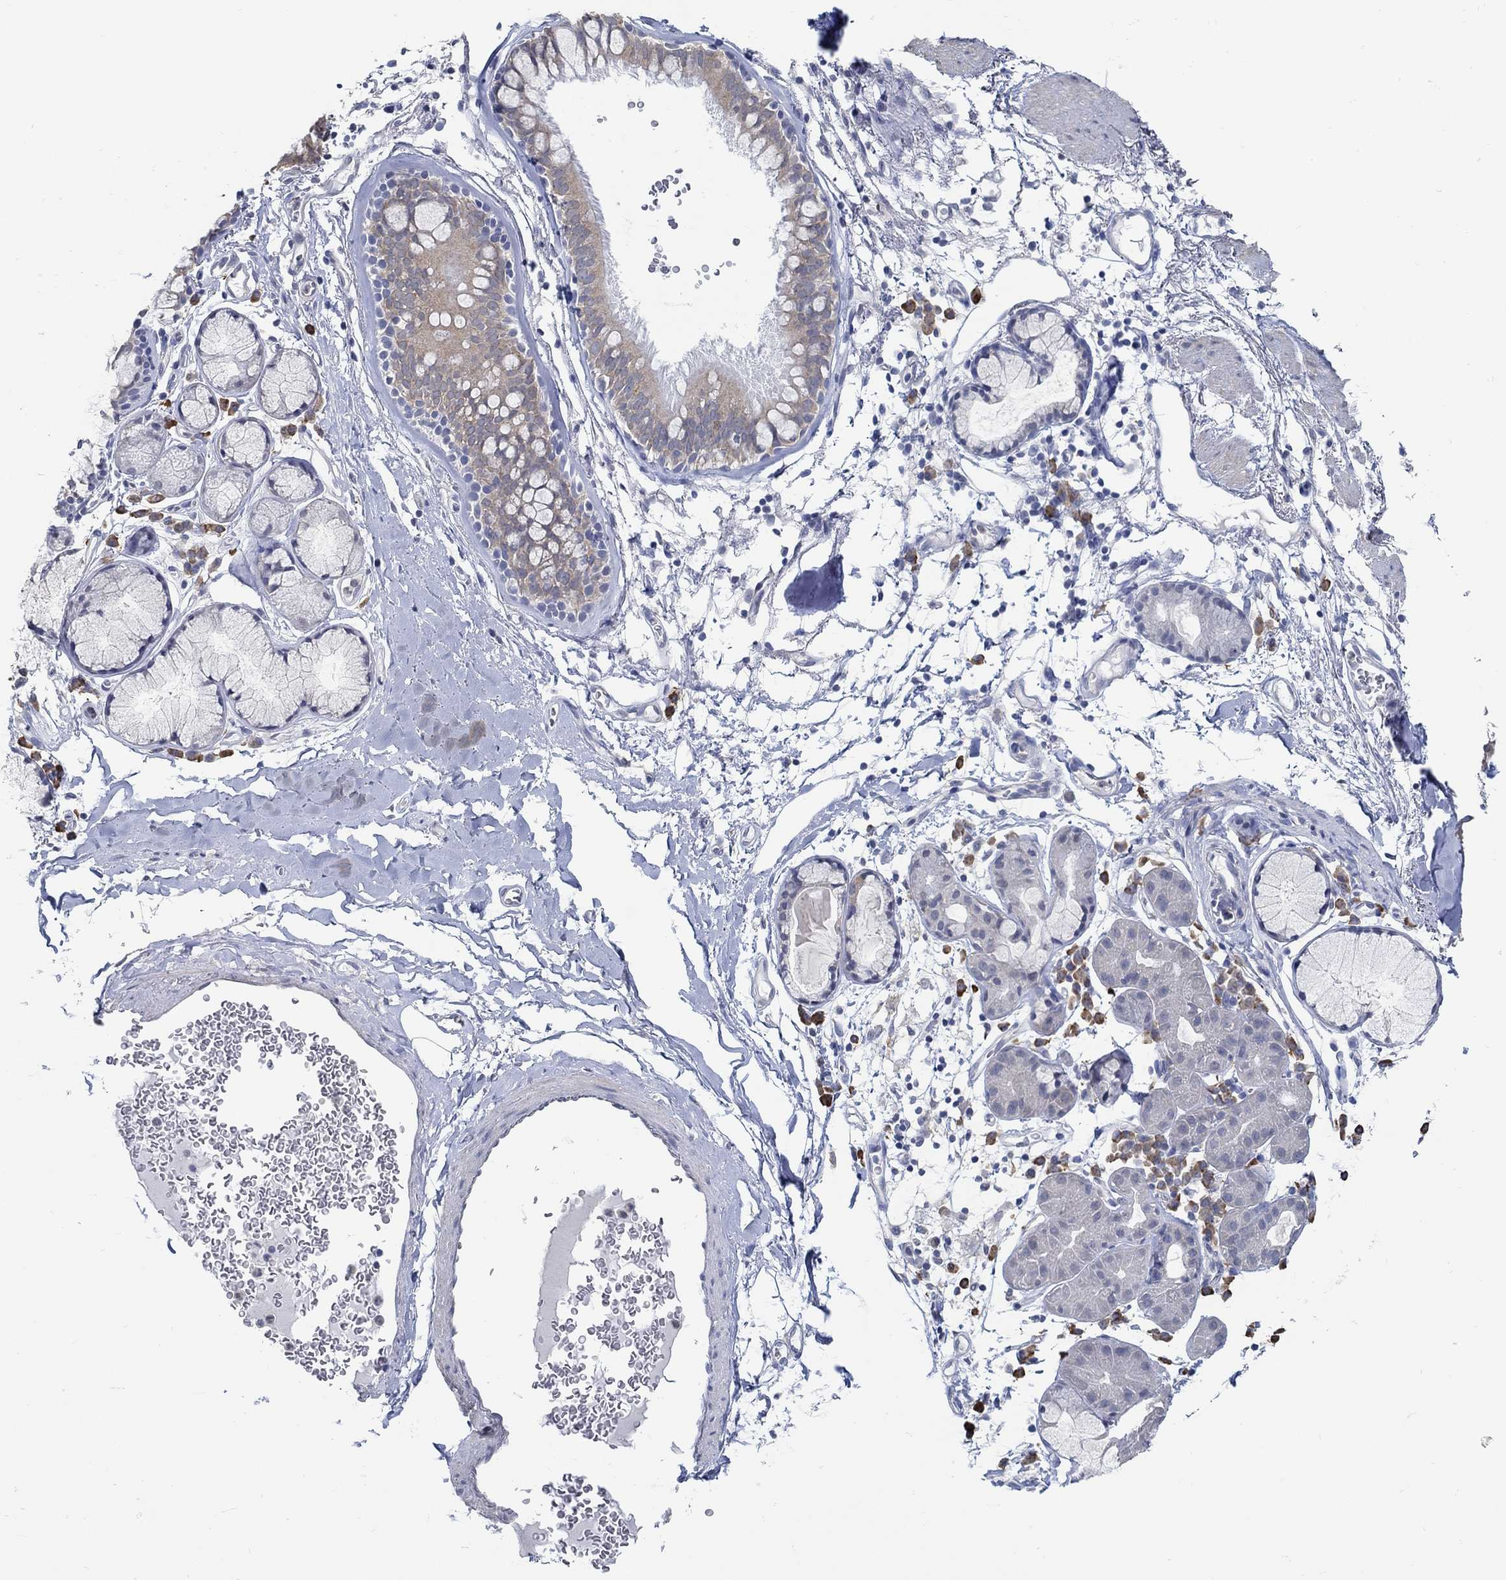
{"staining": {"intensity": "weak", "quantity": "<25%", "location": "cytoplasmic/membranous"}, "tissue": "bronchus", "cell_type": "Respiratory epithelial cells", "image_type": "normal", "snomed": [{"axis": "morphology", "description": "Normal tissue, NOS"}, {"axis": "morphology", "description": "Squamous cell carcinoma, NOS"}, {"axis": "topography", "description": "Cartilage tissue"}, {"axis": "topography", "description": "Bronchus"}], "caption": "DAB (3,3'-diaminobenzidine) immunohistochemical staining of normal human bronchus reveals no significant staining in respiratory epithelial cells.", "gene": "PCDH11X", "patient": {"sex": "male", "age": 72}}